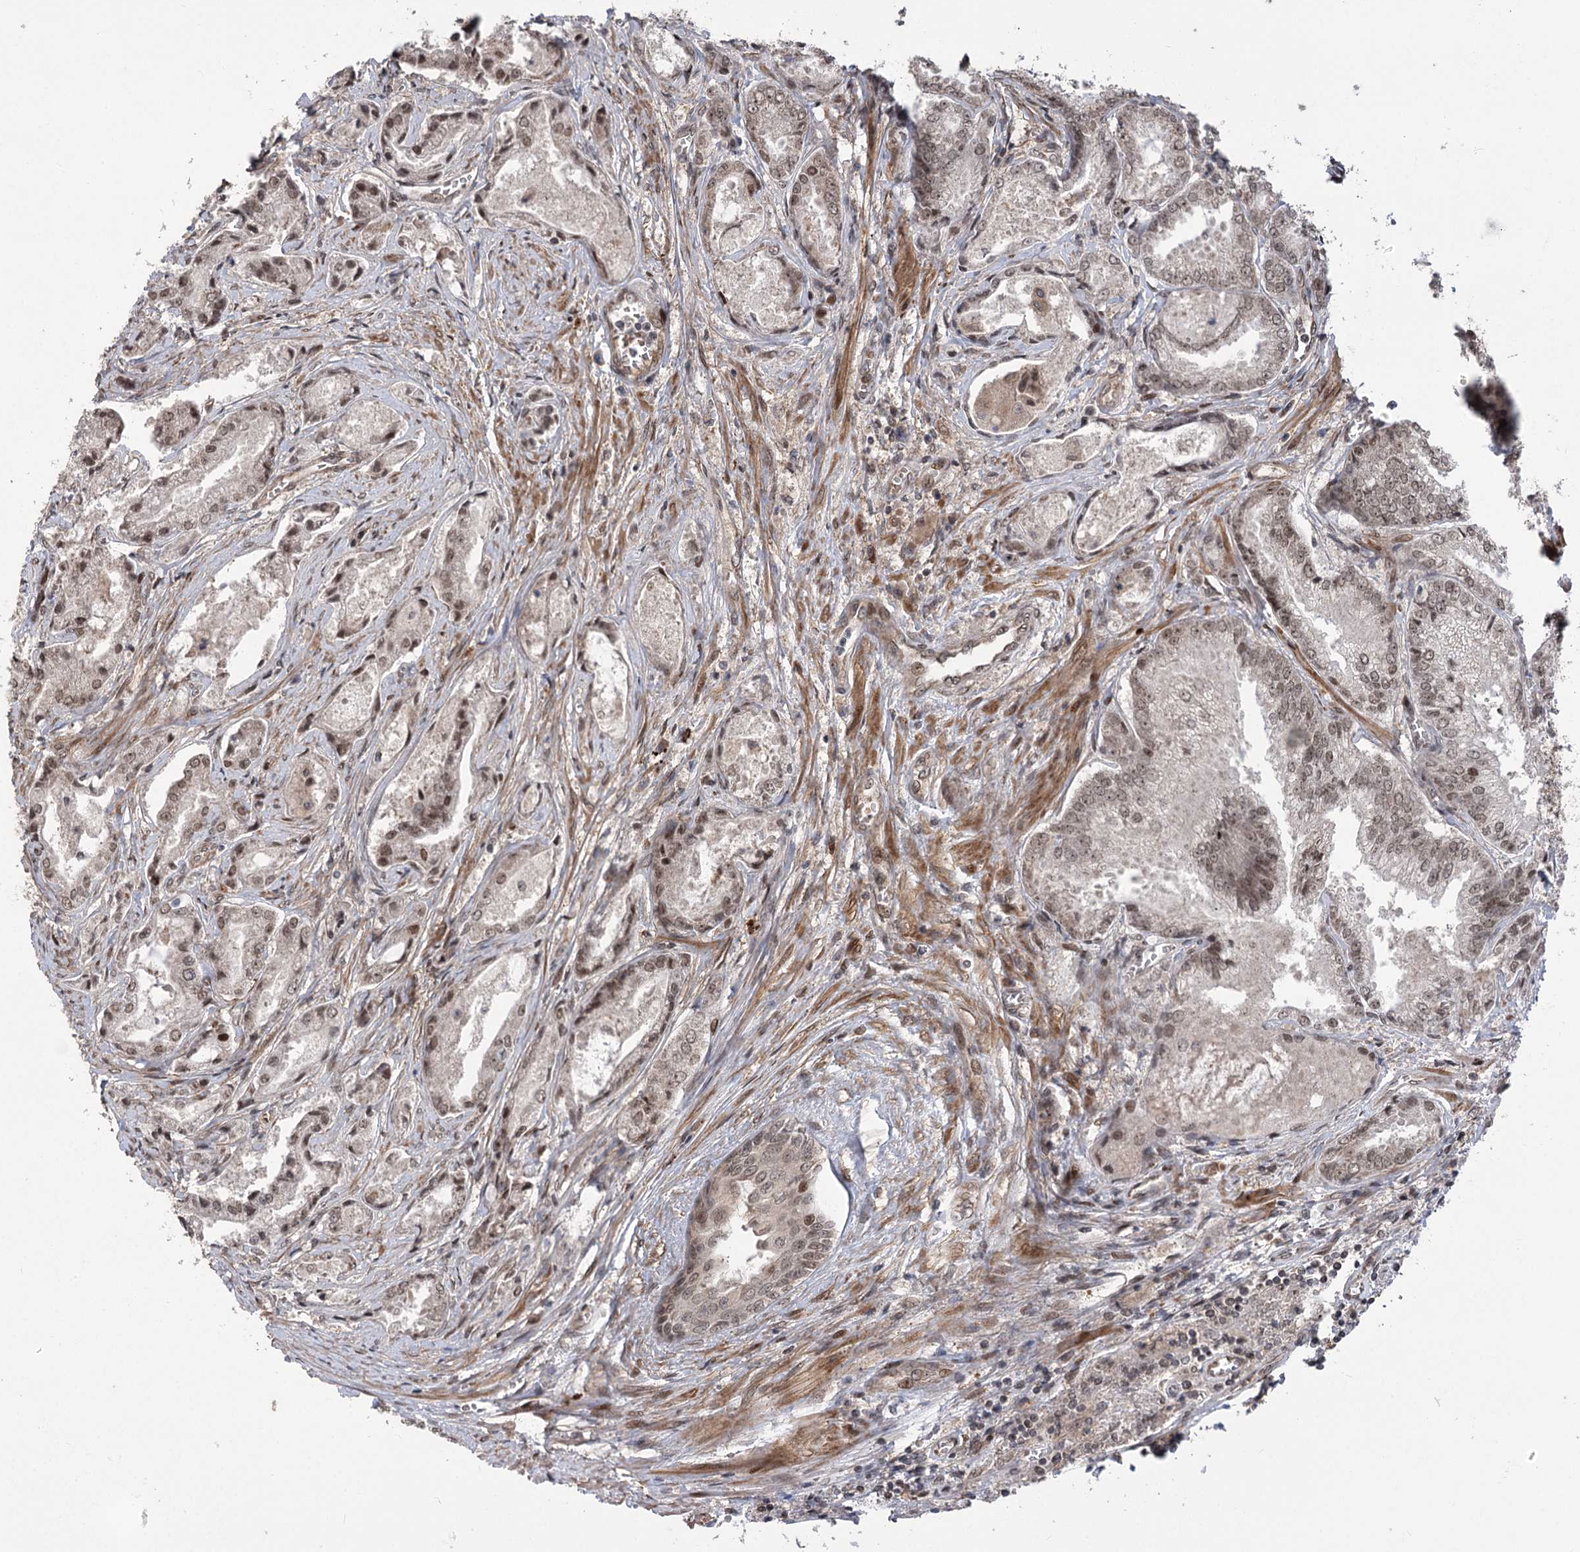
{"staining": {"intensity": "weak", "quantity": "<25%", "location": "nuclear"}, "tissue": "prostate cancer", "cell_type": "Tumor cells", "image_type": "cancer", "snomed": [{"axis": "morphology", "description": "Adenocarcinoma, High grade"}, {"axis": "topography", "description": "Prostate"}], "caption": "This photomicrograph is of prostate cancer (high-grade adenocarcinoma) stained with IHC to label a protein in brown with the nuclei are counter-stained blue. There is no expression in tumor cells.", "gene": "TENM2", "patient": {"sex": "male", "age": 72}}